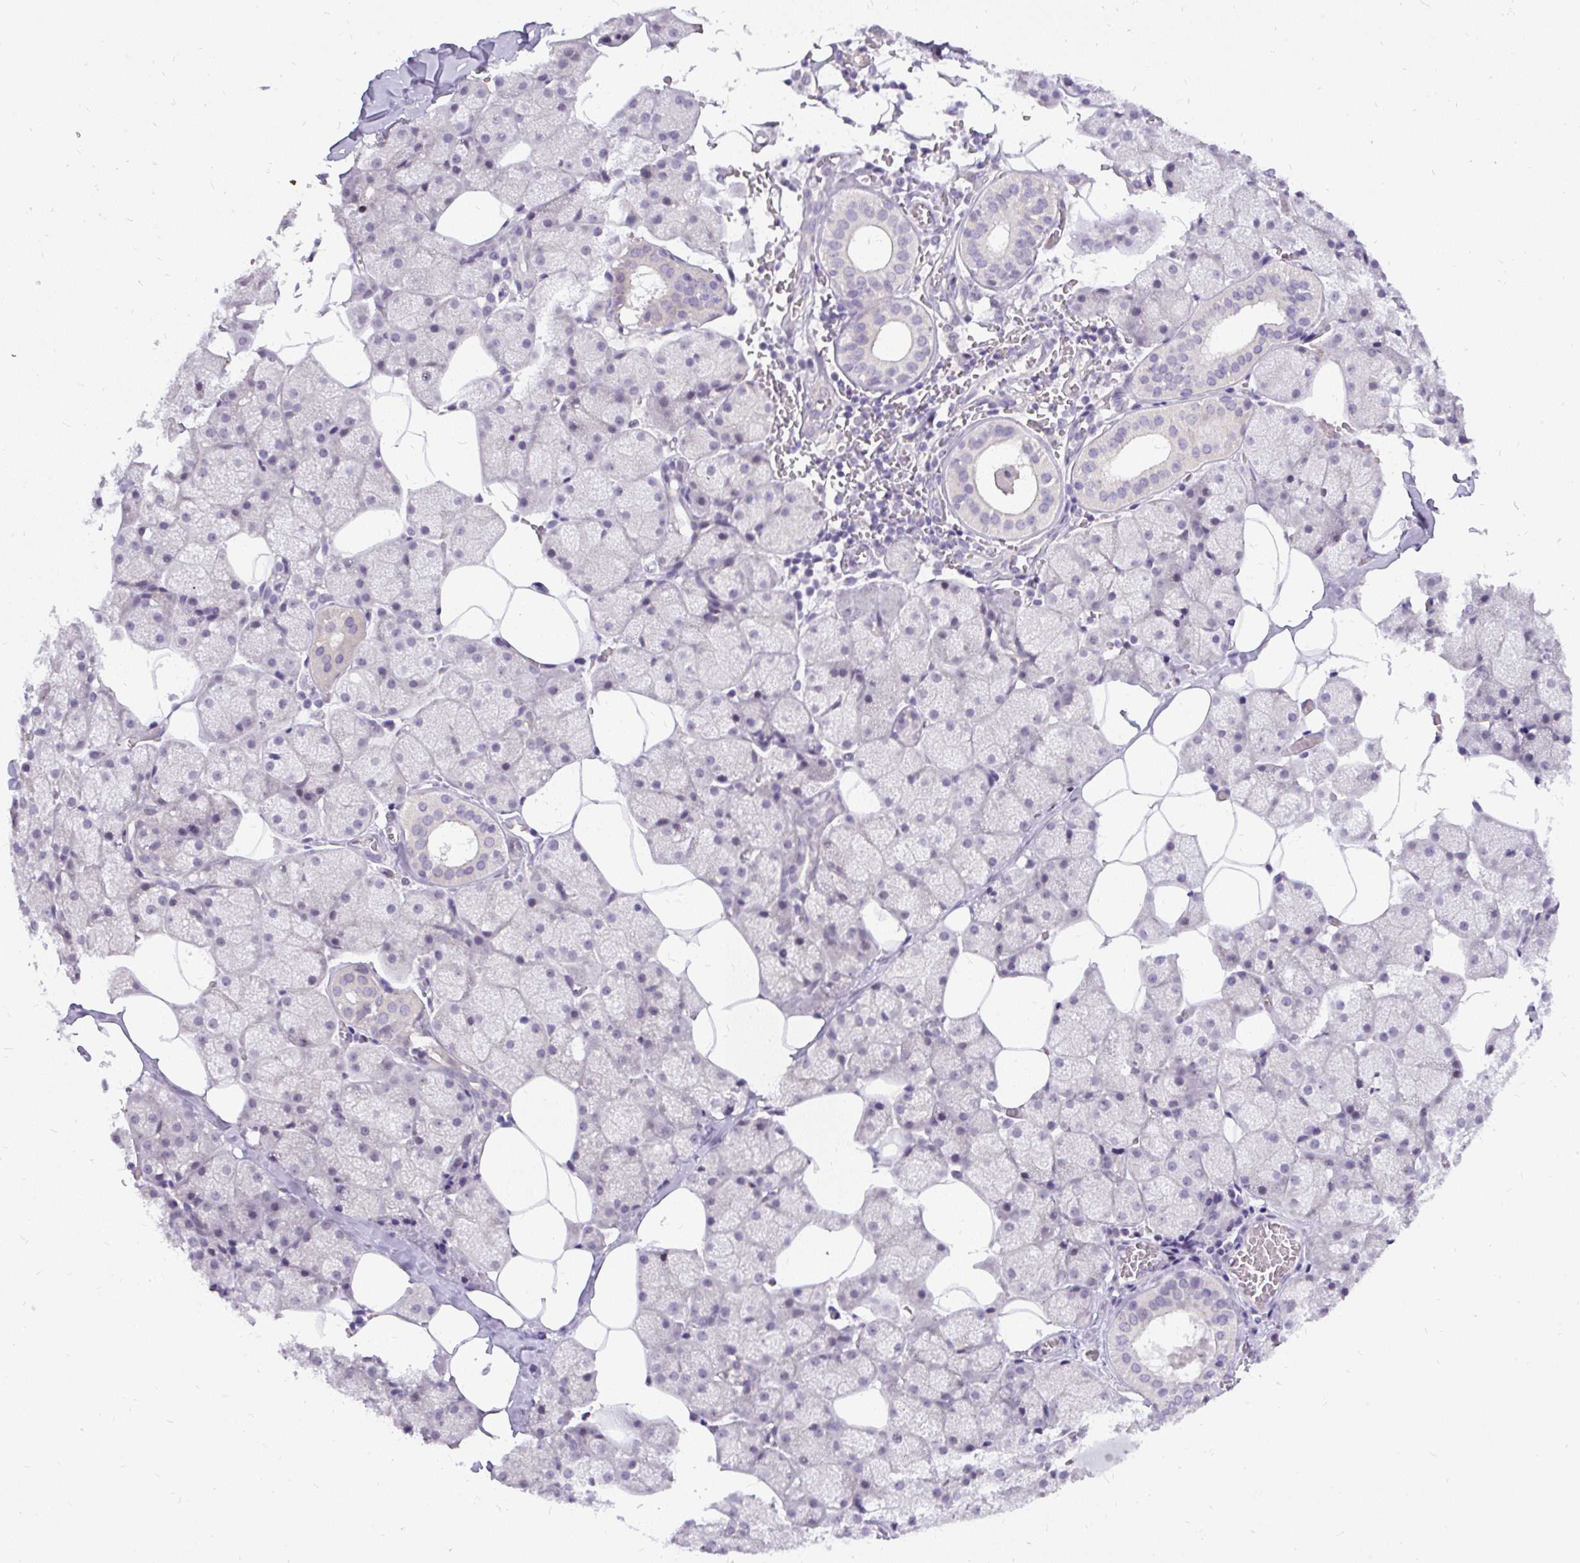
{"staining": {"intensity": "negative", "quantity": "none", "location": "none"}, "tissue": "salivary gland", "cell_type": "Glandular cells", "image_type": "normal", "snomed": [{"axis": "morphology", "description": "Normal tissue, NOS"}, {"axis": "topography", "description": "Salivary gland"}, {"axis": "topography", "description": "Peripheral nerve tissue"}], "caption": "Immunohistochemistry (IHC) of benign salivary gland shows no positivity in glandular cells. The staining was performed using DAB (3,3'-diaminobenzidine) to visualize the protein expression in brown, while the nuclei were stained in blue with hematoxylin (Magnification: 20x).", "gene": "FAM117B", "patient": {"sex": "male", "age": 38}}